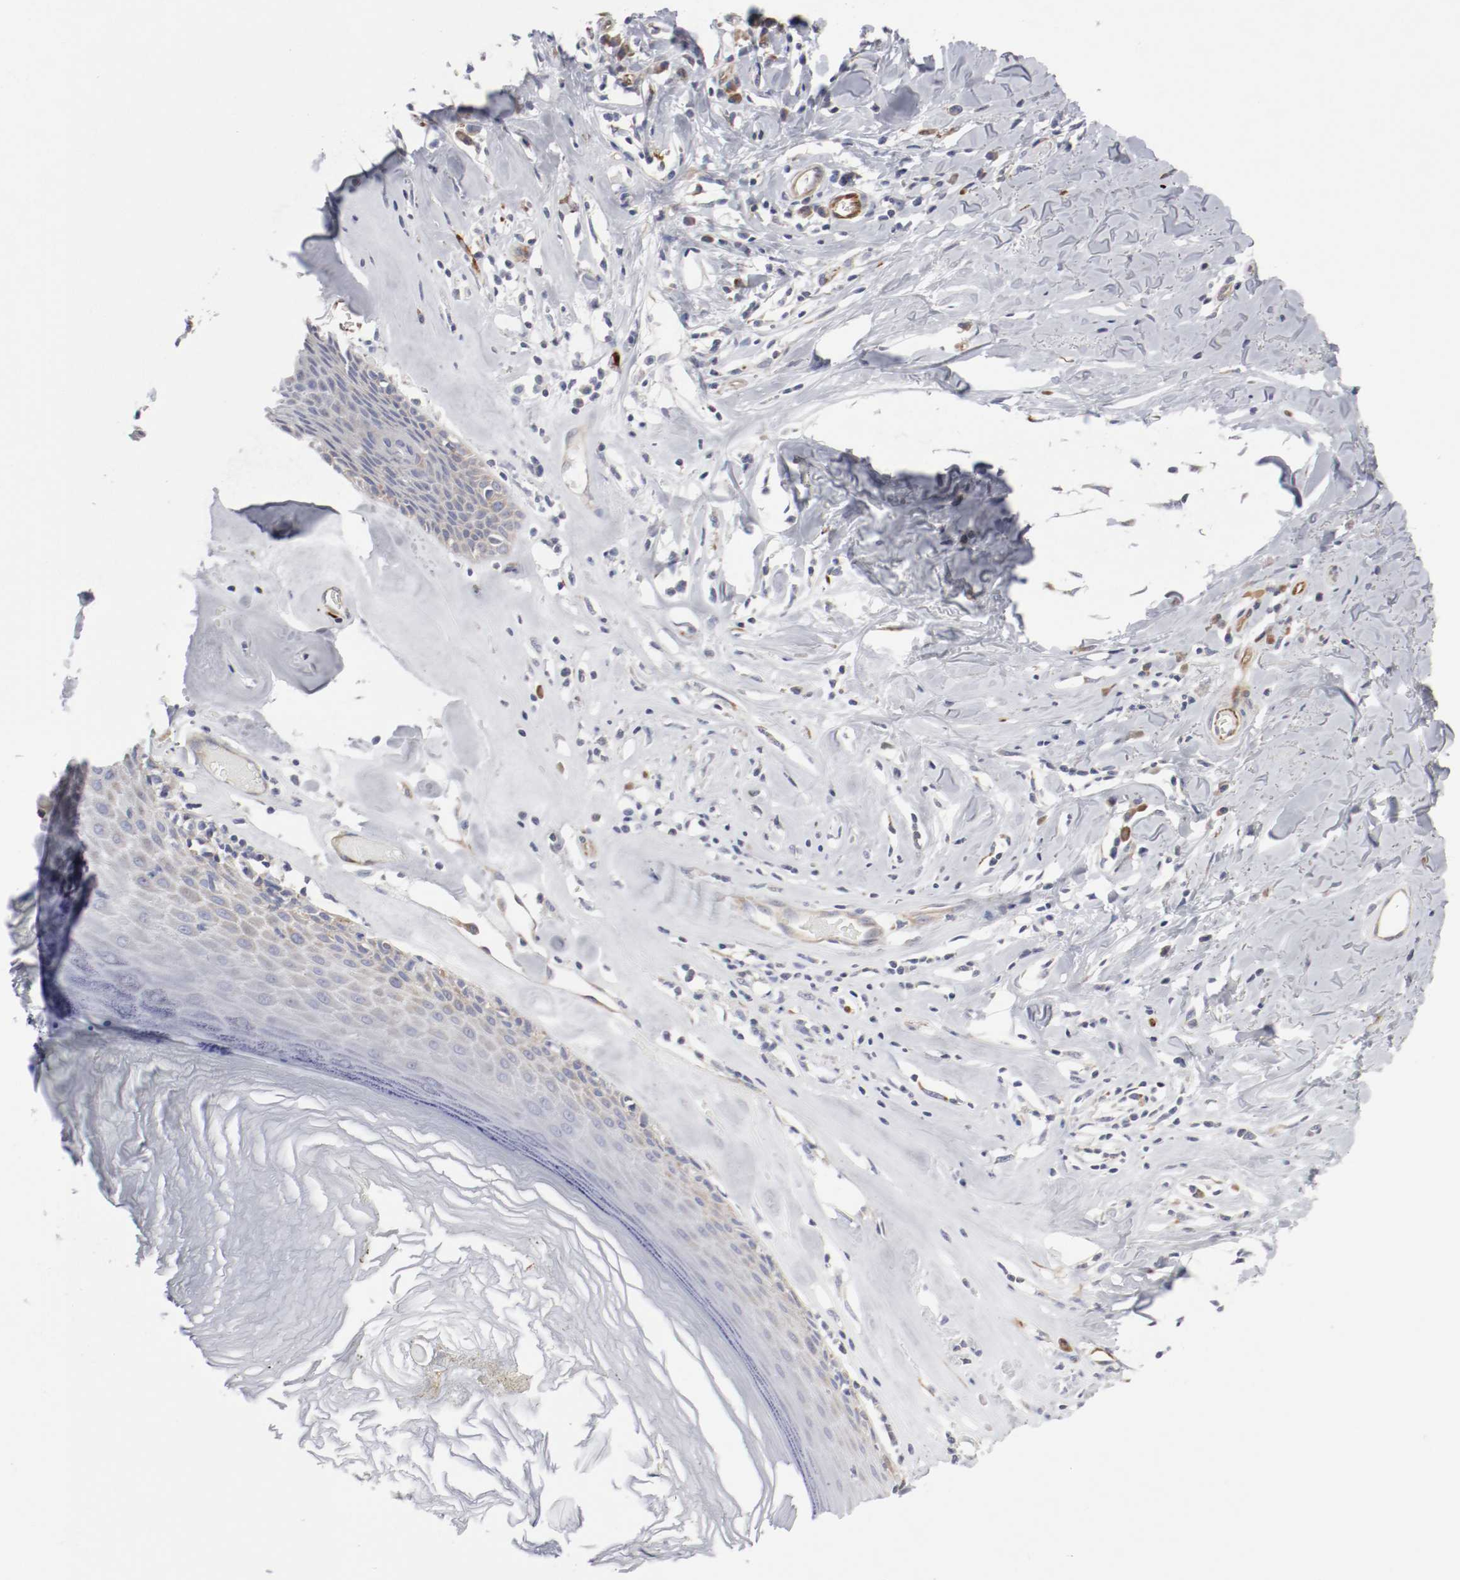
{"staining": {"intensity": "moderate", "quantity": "25%-75%", "location": "cytoplasmic/membranous"}, "tissue": "skin", "cell_type": "Epidermal cells", "image_type": "normal", "snomed": [{"axis": "morphology", "description": "Normal tissue, NOS"}, {"axis": "morphology", "description": "Inflammation, NOS"}, {"axis": "topography", "description": "Vulva"}], "caption": "About 25%-75% of epidermal cells in normal skin demonstrate moderate cytoplasmic/membranous protein expression as visualized by brown immunohistochemical staining.", "gene": "GIT1", "patient": {"sex": "female", "age": 84}}